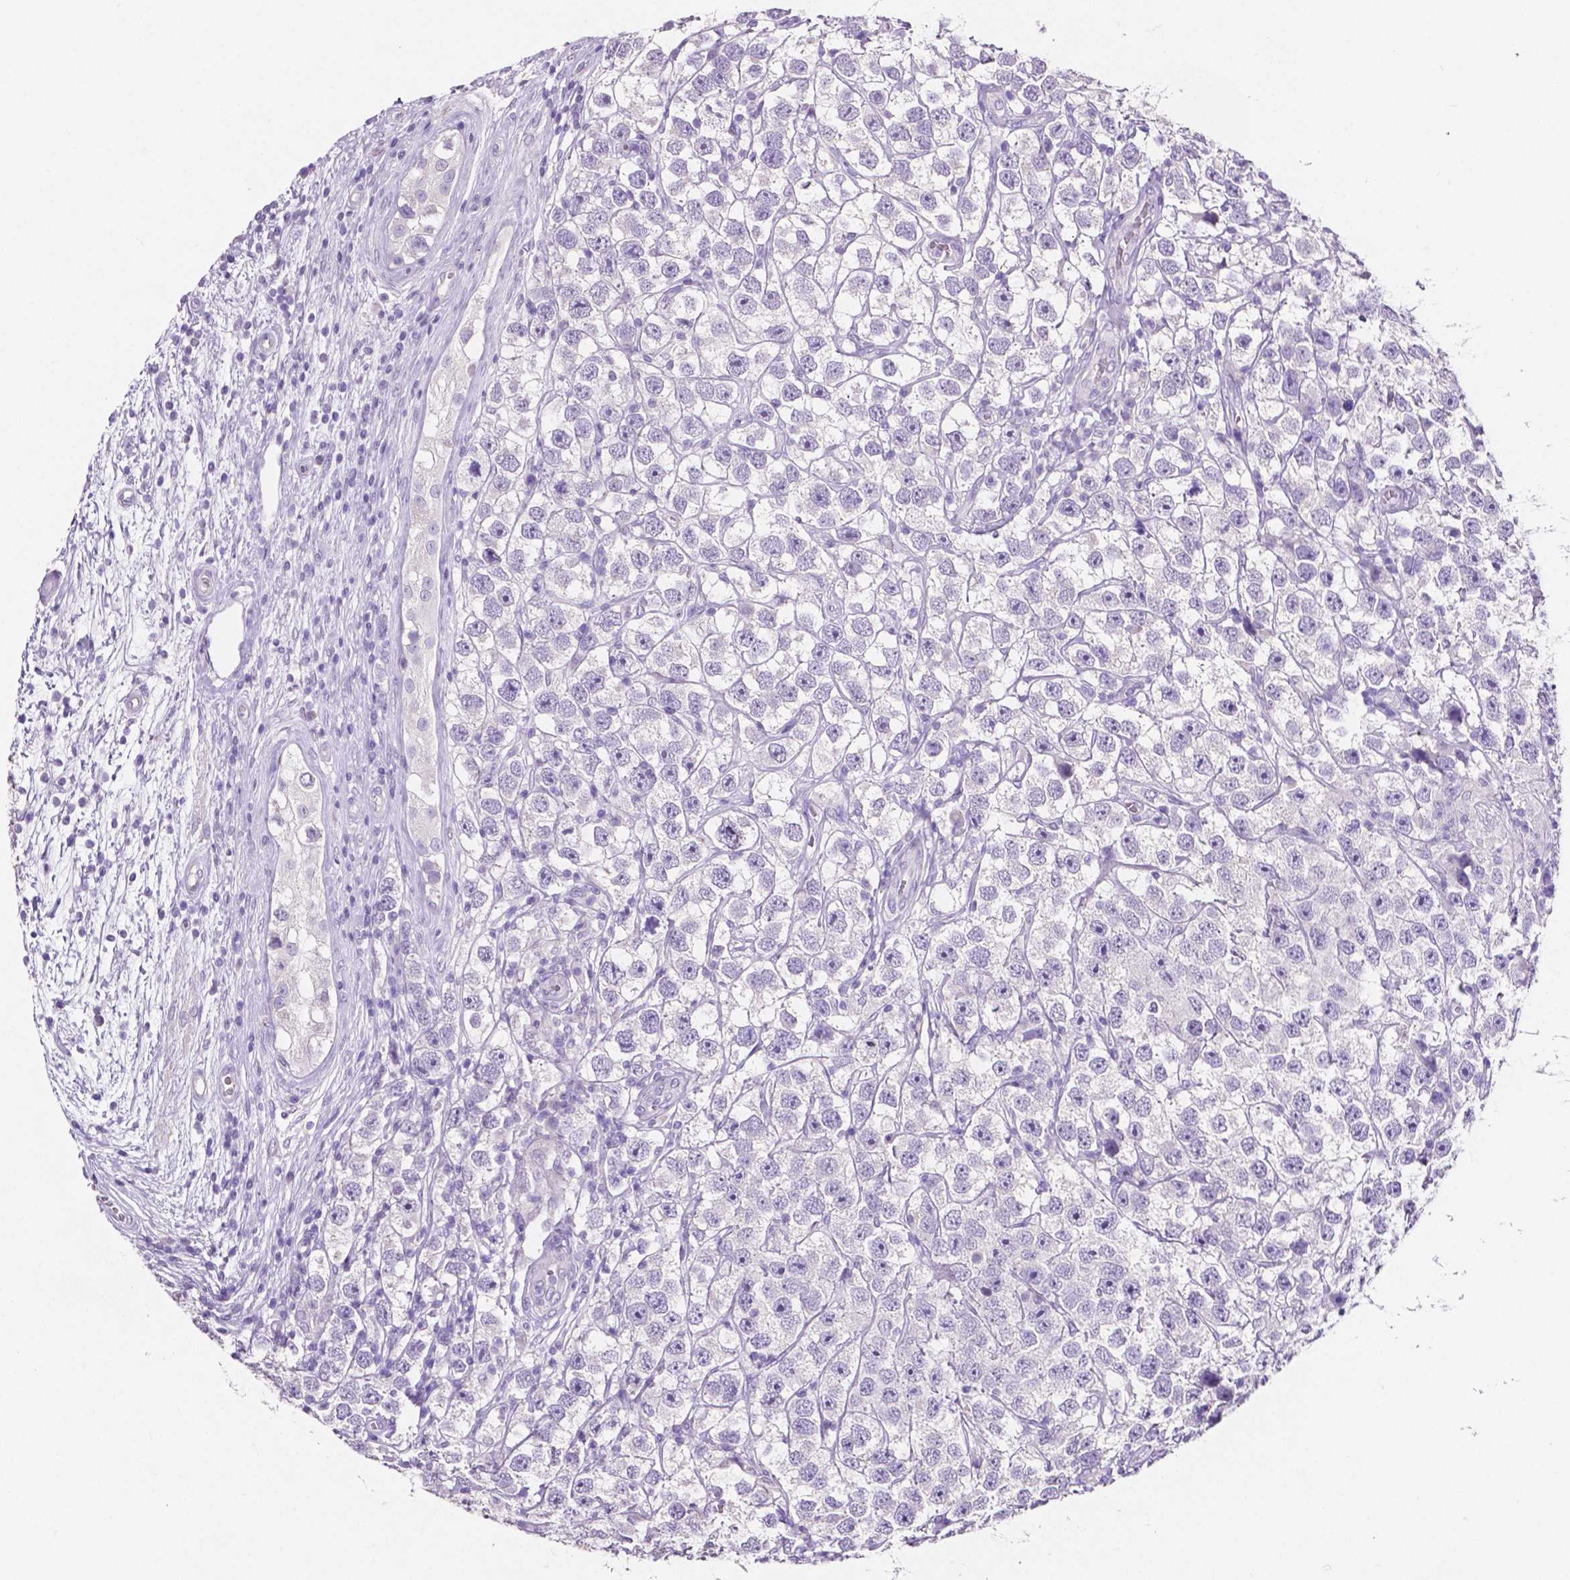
{"staining": {"intensity": "negative", "quantity": "none", "location": "none"}, "tissue": "testis cancer", "cell_type": "Tumor cells", "image_type": "cancer", "snomed": [{"axis": "morphology", "description": "Seminoma, NOS"}, {"axis": "topography", "description": "Testis"}], "caption": "Photomicrograph shows no significant protein staining in tumor cells of testis cancer. (Stains: DAB IHC with hematoxylin counter stain, Microscopy: brightfield microscopy at high magnification).", "gene": "SLC22A2", "patient": {"sex": "male", "age": 26}}